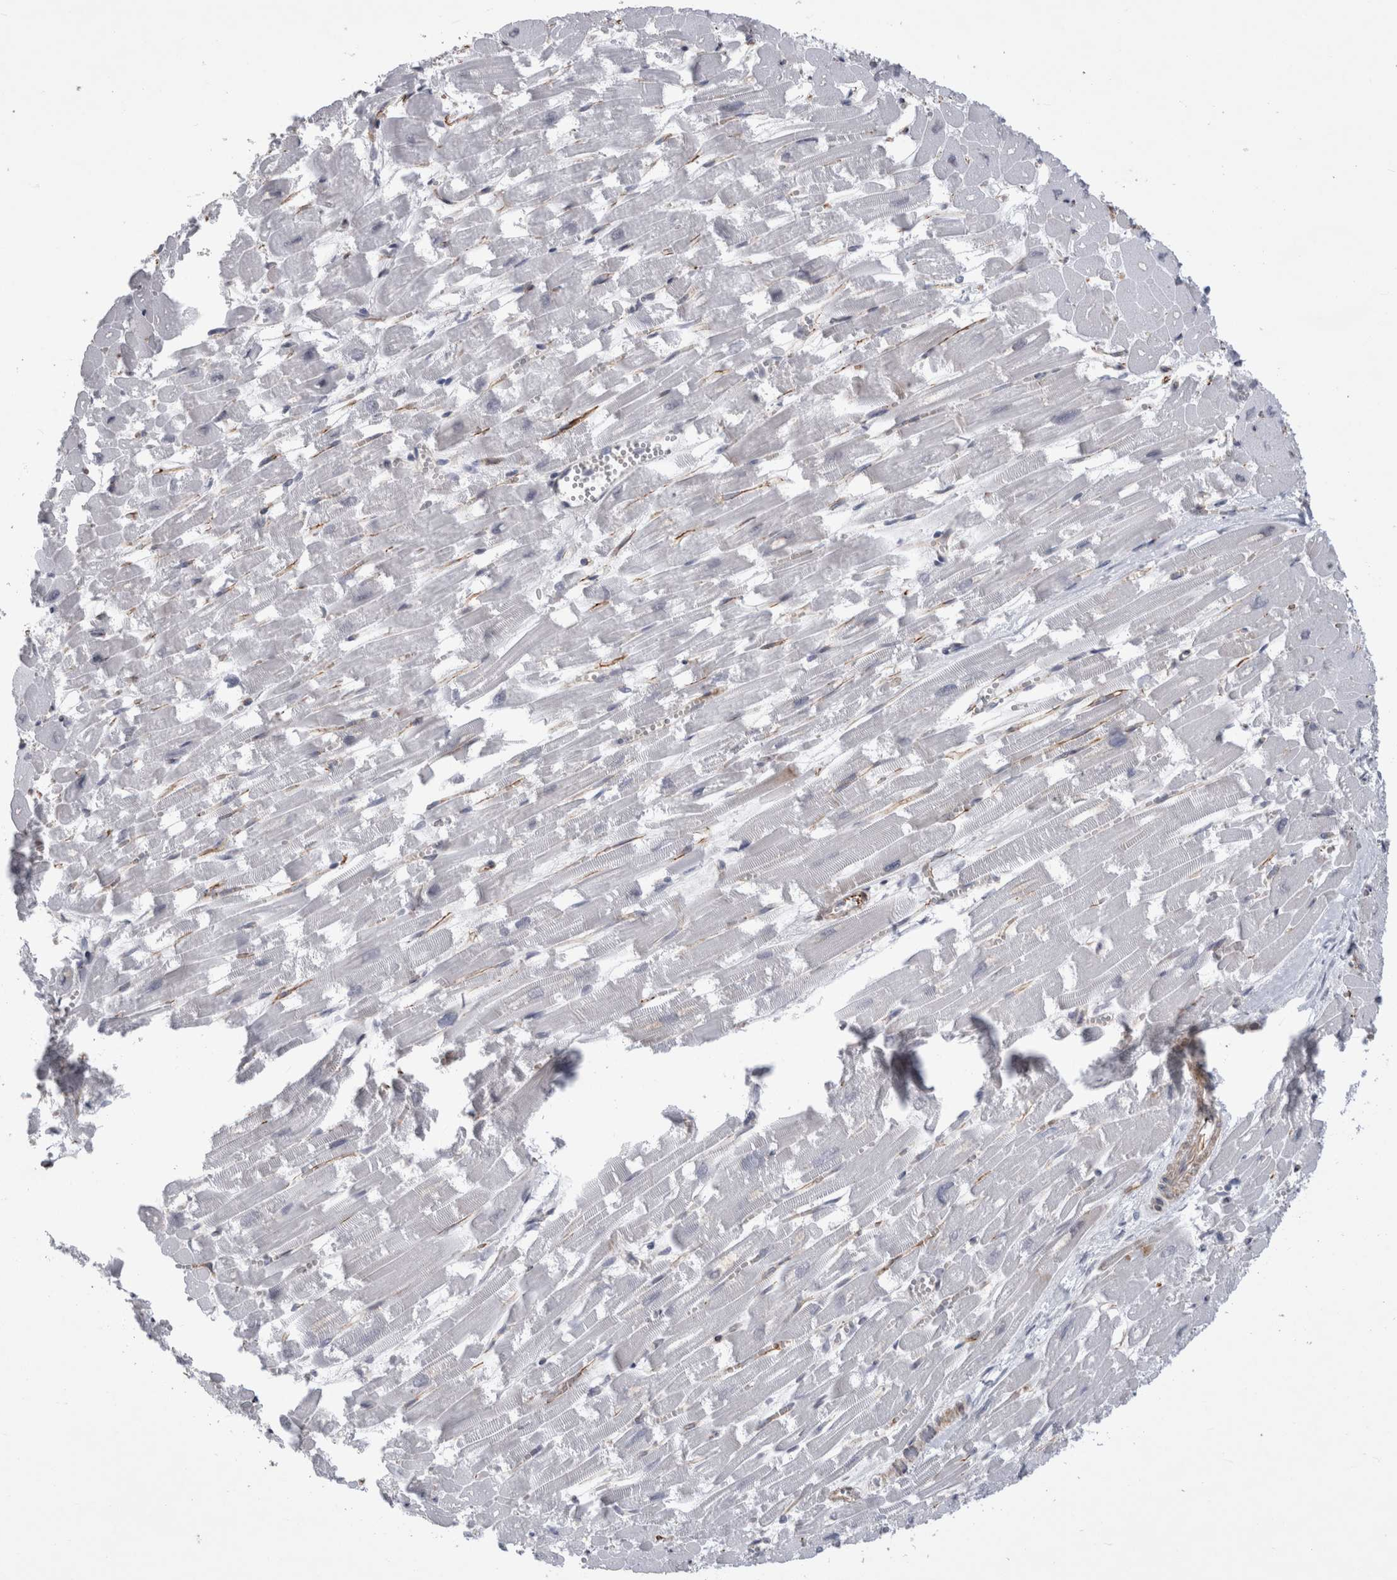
{"staining": {"intensity": "negative", "quantity": "none", "location": "none"}, "tissue": "heart muscle", "cell_type": "Cardiomyocytes", "image_type": "normal", "snomed": [{"axis": "morphology", "description": "Normal tissue, NOS"}, {"axis": "topography", "description": "Heart"}], "caption": "Cardiomyocytes show no significant staining in normal heart muscle. (DAB (3,3'-diaminobenzidine) IHC visualized using brightfield microscopy, high magnification).", "gene": "FAM83H", "patient": {"sex": "male", "age": 54}}